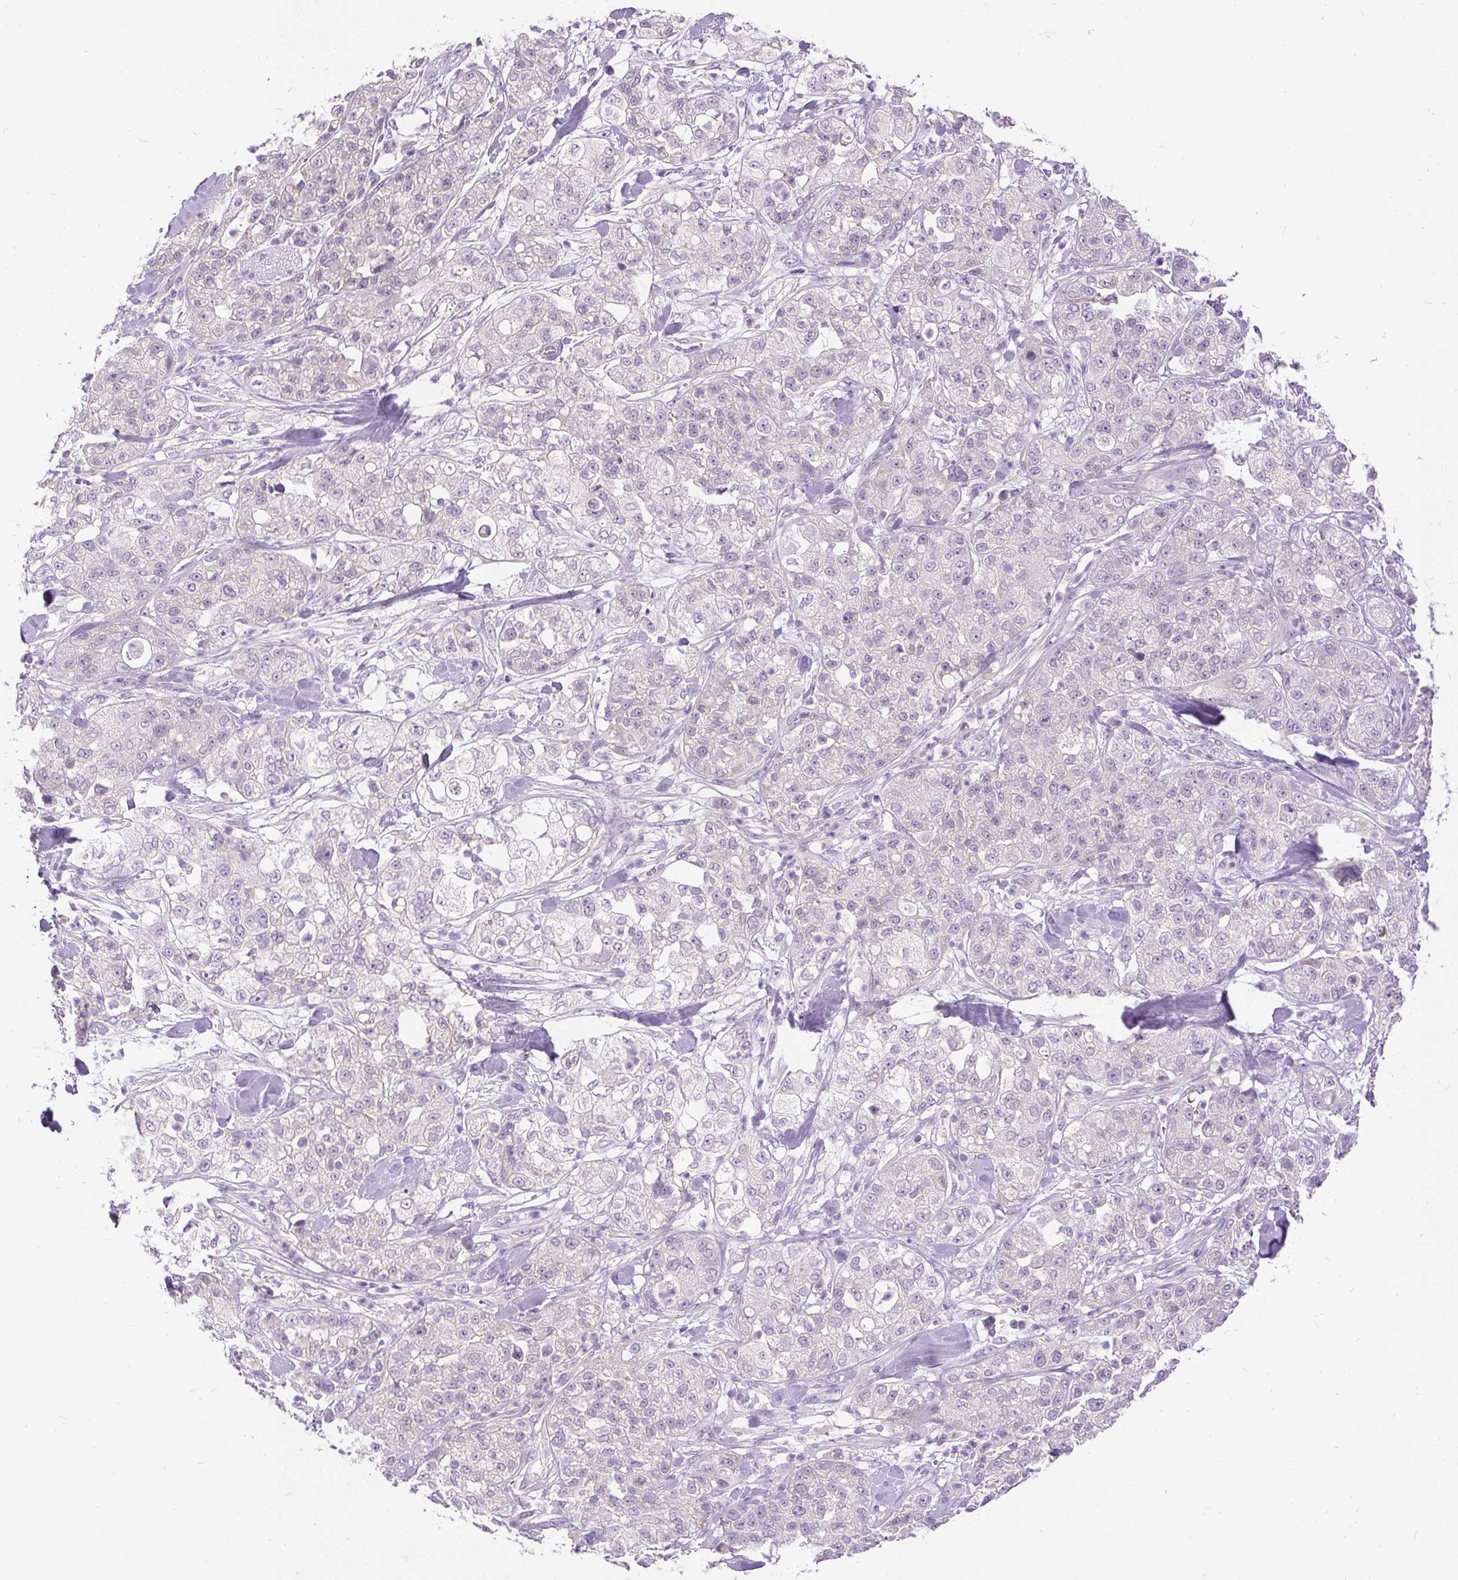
{"staining": {"intensity": "negative", "quantity": "none", "location": "none"}, "tissue": "pancreatic cancer", "cell_type": "Tumor cells", "image_type": "cancer", "snomed": [{"axis": "morphology", "description": "Adenocarcinoma, NOS"}, {"axis": "topography", "description": "Pancreas"}], "caption": "An image of human pancreatic adenocarcinoma is negative for staining in tumor cells.", "gene": "KRTAP20-3", "patient": {"sex": "female", "age": 78}}